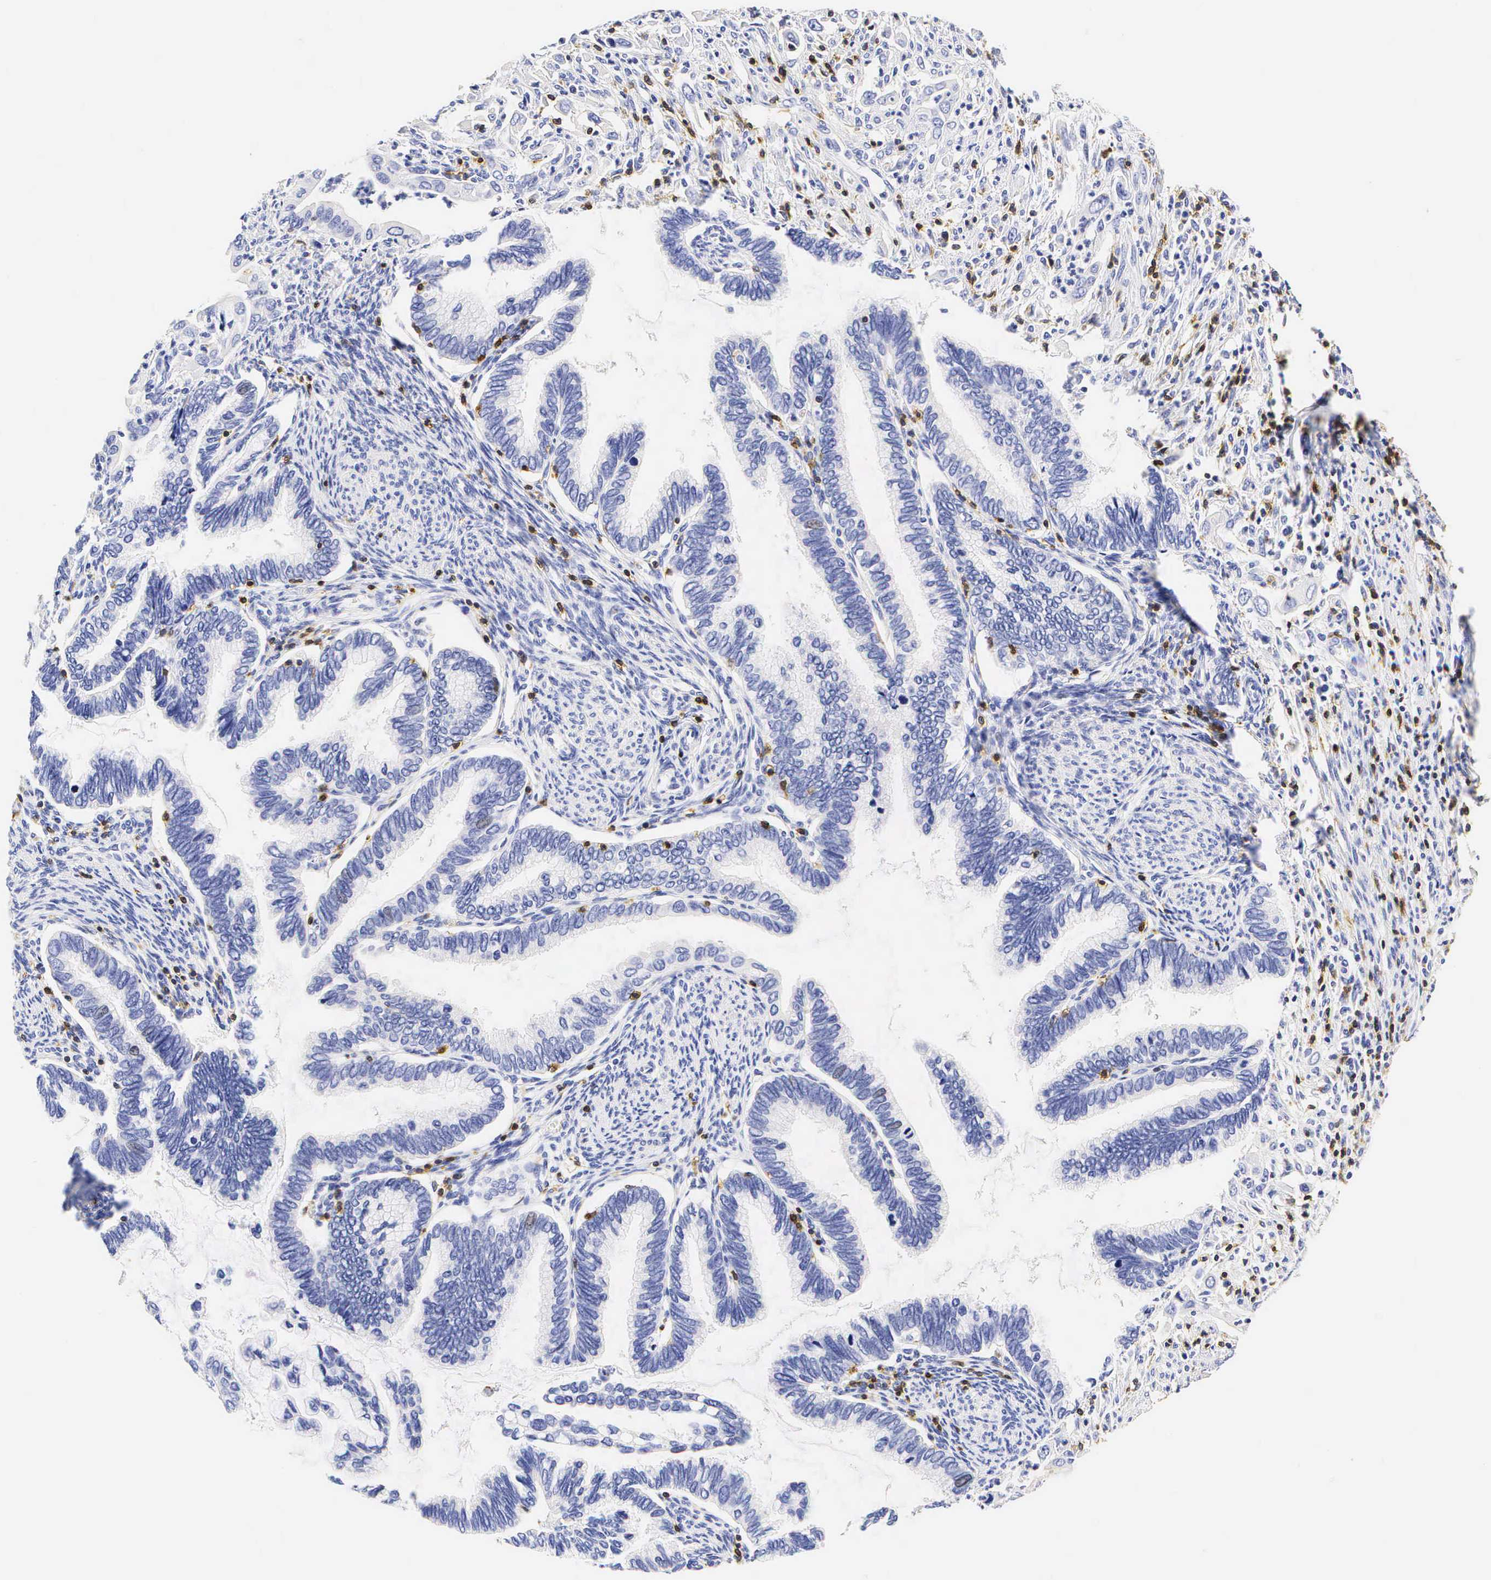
{"staining": {"intensity": "negative", "quantity": "none", "location": "none"}, "tissue": "cervical cancer", "cell_type": "Tumor cells", "image_type": "cancer", "snomed": [{"axis": "morphology", "description": "Adenocarcinoma, NOS"}, {"axis": "topography", "description": "Cervix"}], "caption": "High power microscopy histopathology image of an immunohistochemistry (IHC) histopathology image of cervical cancer, revealing no significant positivity in tumor cells.", "gene": "CD3E", "patient": {"sex": "female", "age": 49}}